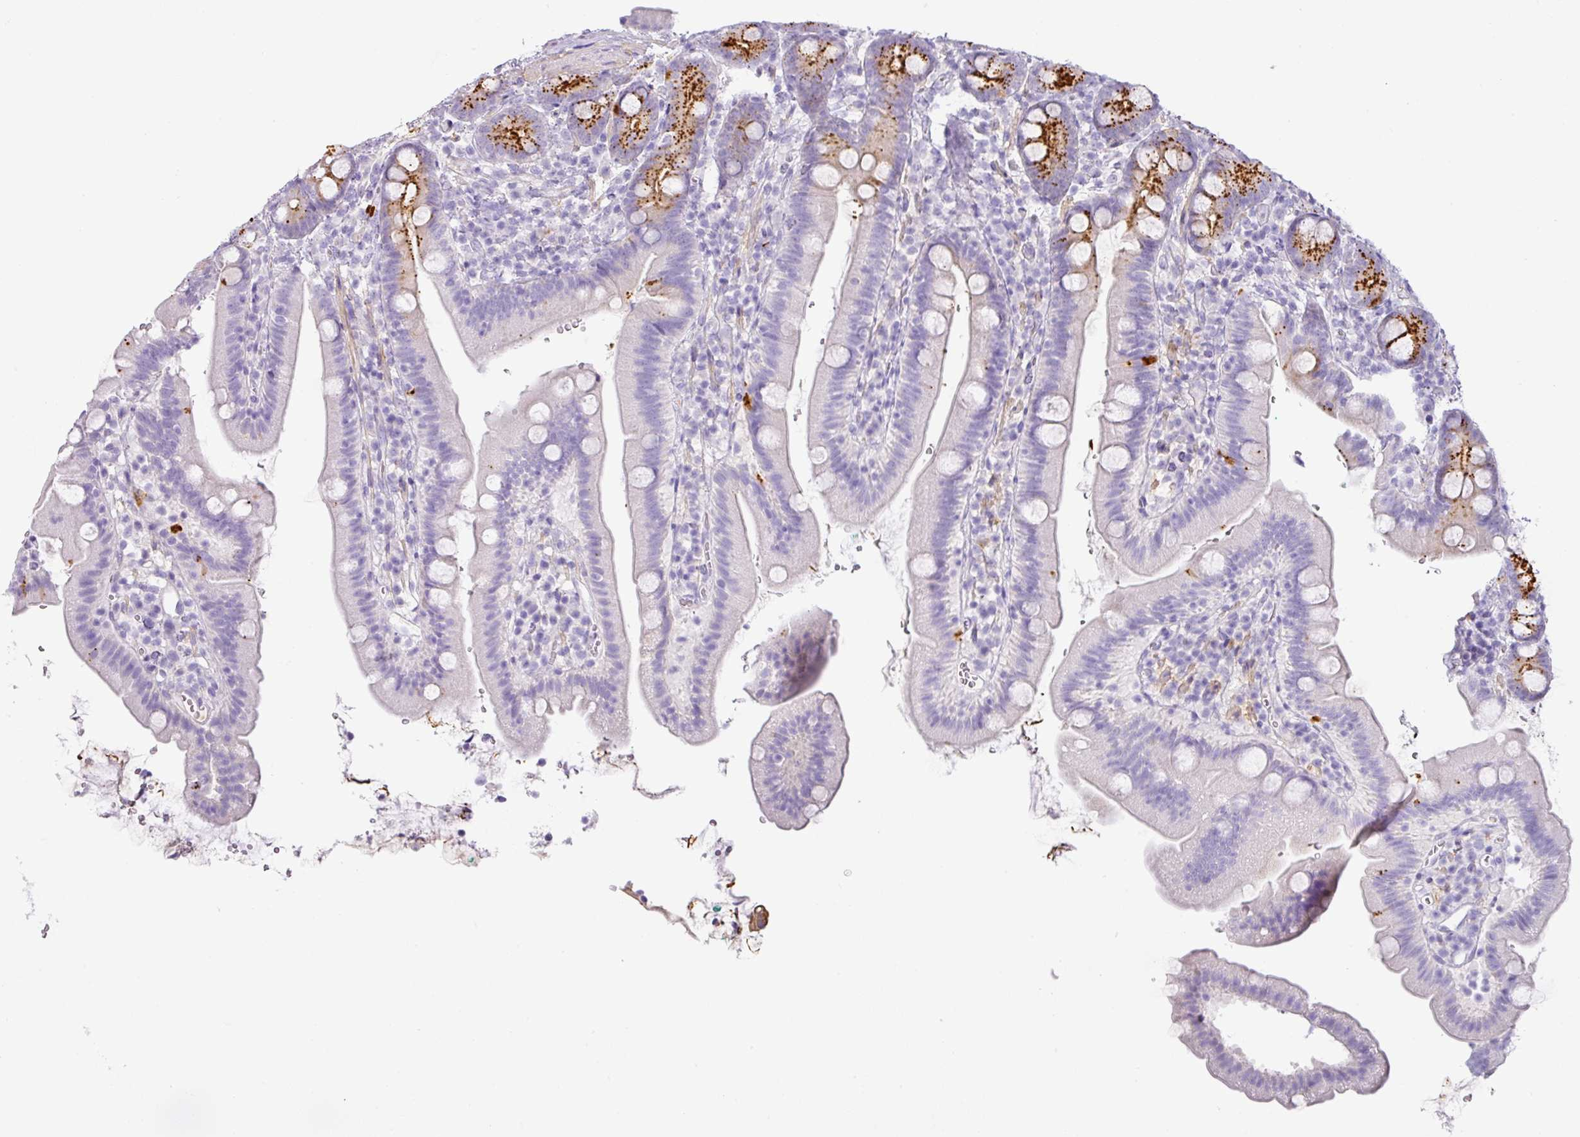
{"staining": {"intensity": "strong", "quantity": "<25%", "location": "cytoplasmic/membranous"}, "tissue": "duodenum", "cell_type": "Glandular cells", "image_type": "normal", "snomed": [{"axis": "morphology", "description": "Normal tissue, NOS"}, {"axis": "topography", "description": "Duodenum"}], "caption": "Immunohistochemistry histopathology image of benign duodenum stained for a protein (brown), which exhibits medium levels of strong cytoplasmic/membranous positivity in about <25% of glandular cells.", "gene": "TARM1", "patient": {"sex": "female", "age": 67}}